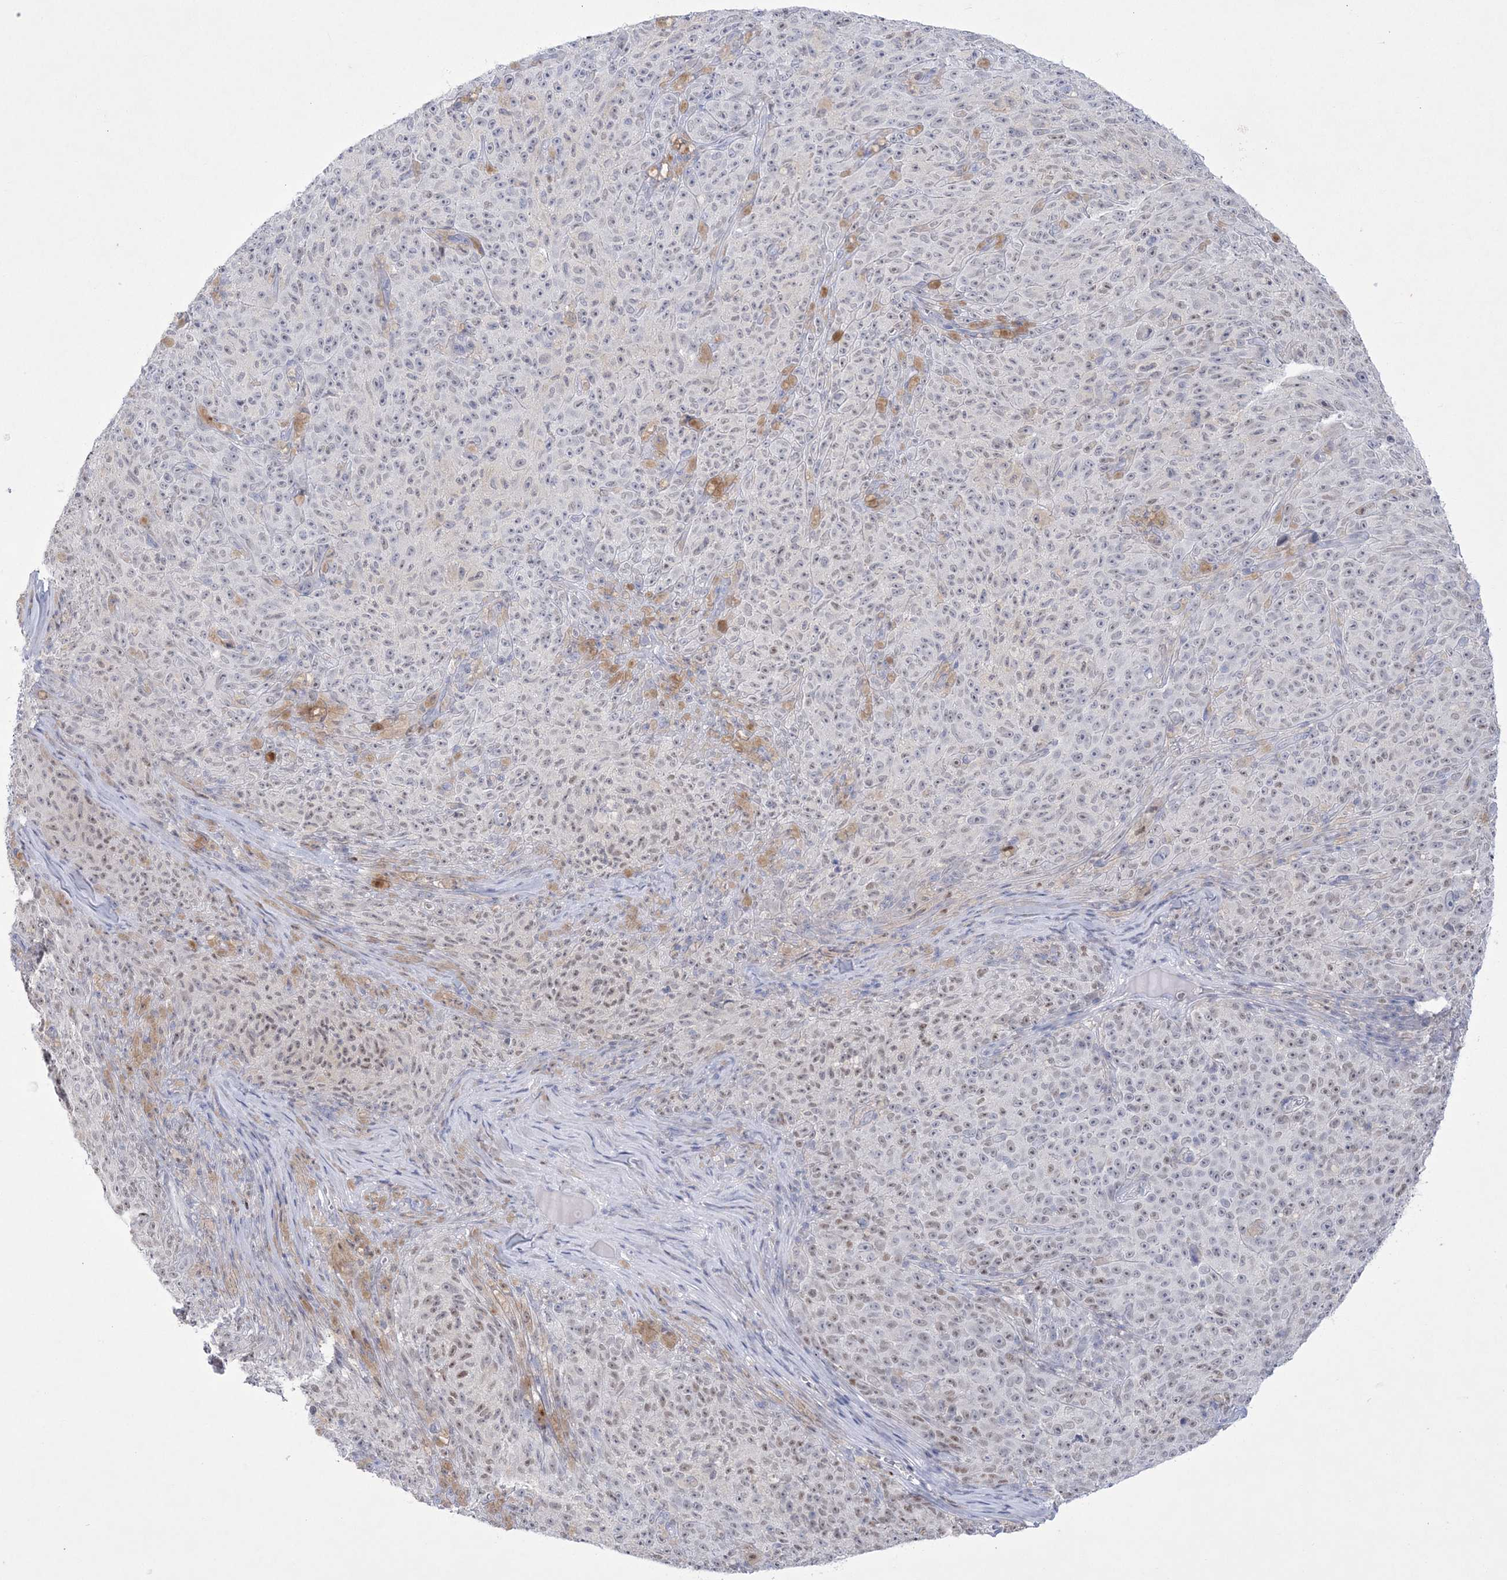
{"staining": {"intensity": "weak", "quantity": "<25%", "location": "nuclear"}, "tissue": "melanoma", "cell_type": "Tumor cells", "image_type": "cancer", "snomed": [{"axis": "morphology", "description": "Malignant melanoma, NOS"}, {"axis": "topography", "description": "Skin"}], "caption": "Immunohistochemistry image of malignant melanoma stained for a protein (brown), which demonstrates no expression in tumor cells. (DAB IHC with hematoxylin counter stain).", "gene": "WDR27", "patient": {"sex": "female", "age": 82}}